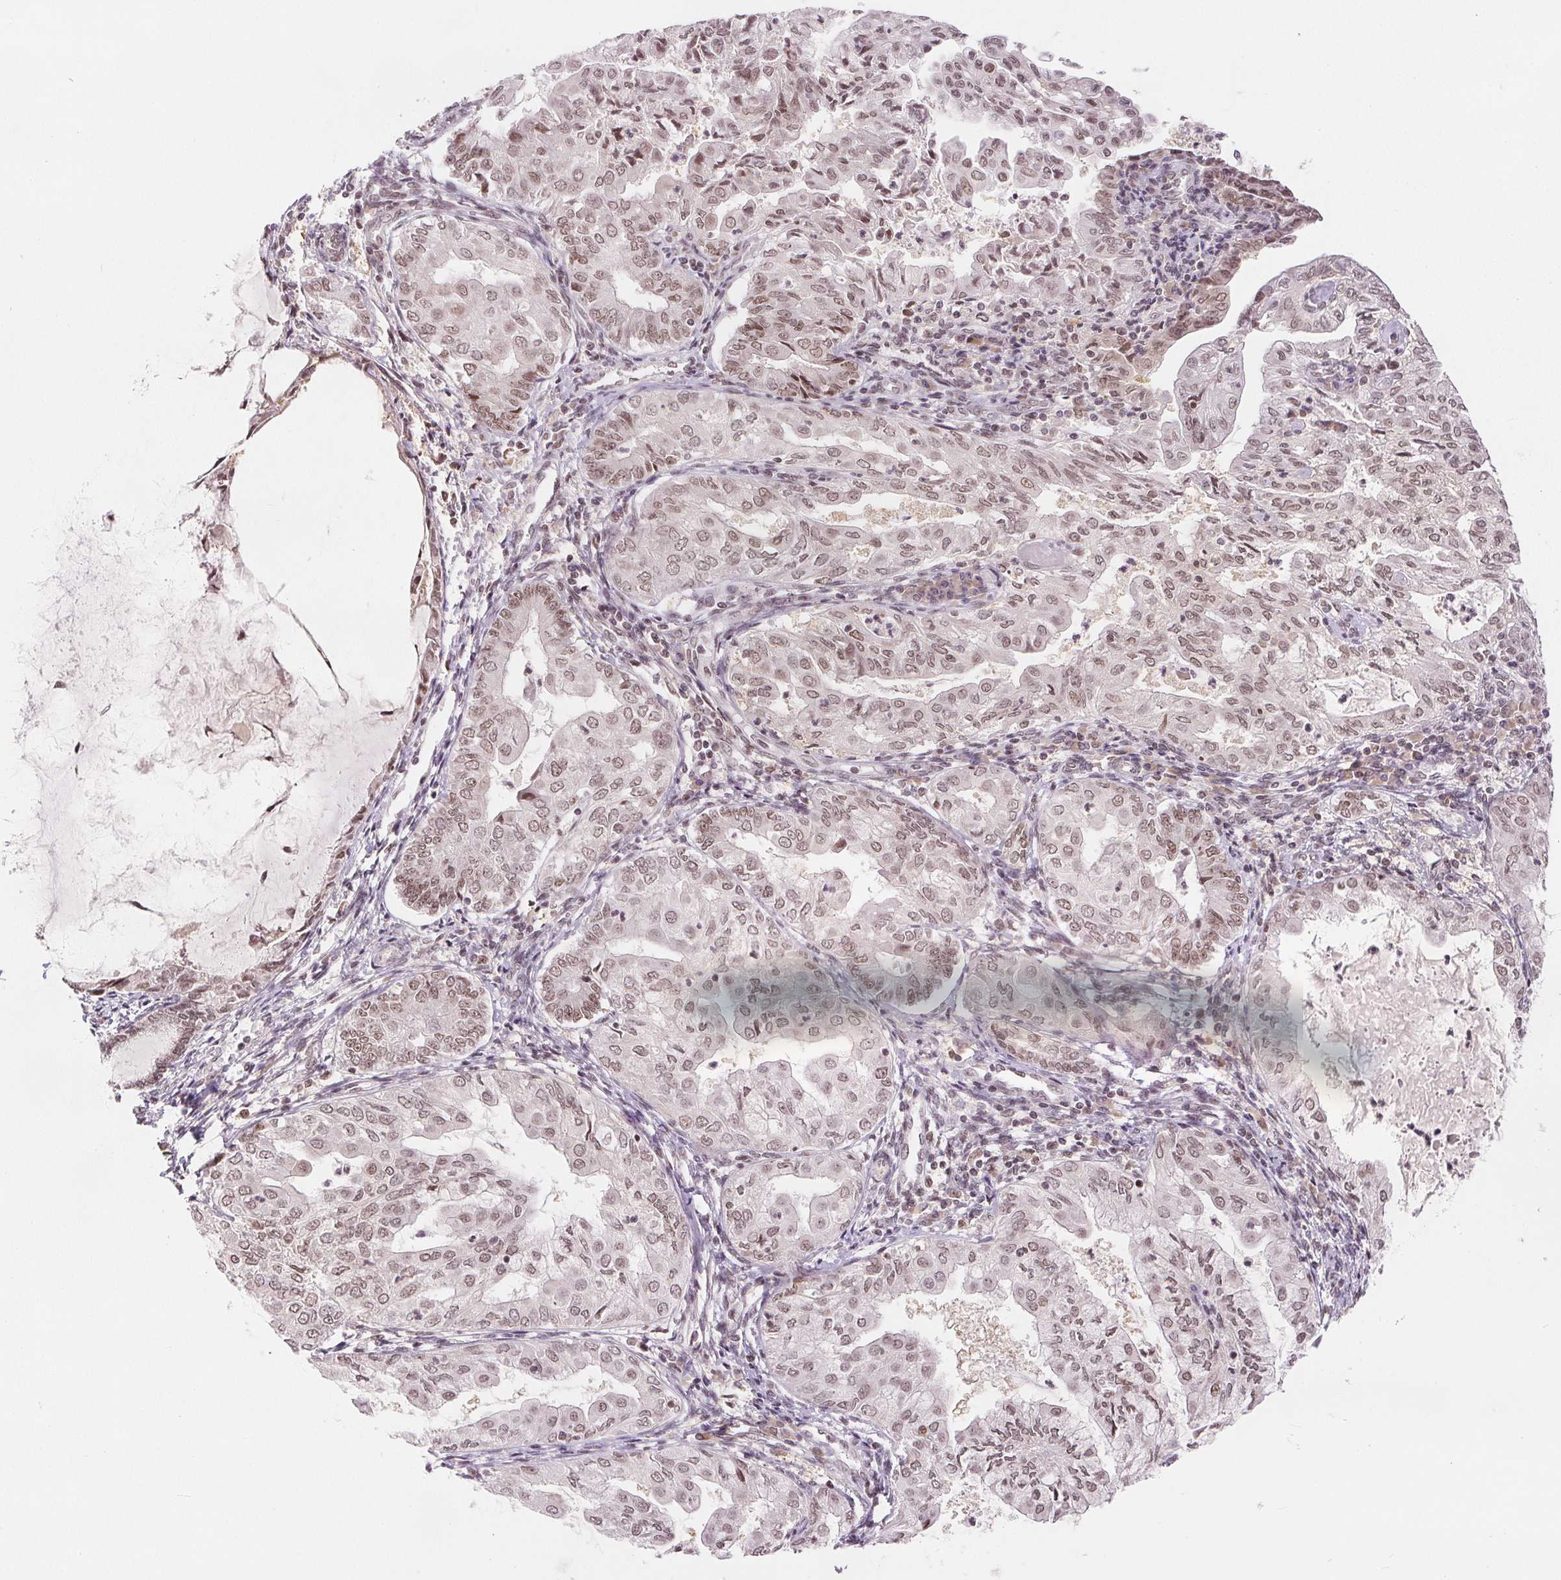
{"staining": {"intensity": "moderate", "quantity": ">75%", "location": "nuclear"}, "tissue": "endometrial cancer", "cell_type": "Tumor cells", "image_type": "cancer", "snomed": [{"axis": "morphology", "description": "Adenocarcinoma, NOS"}, {"axis": "topography", "description": "Endometrium"}], "caption": "Human endometrial adenocarcinoma stained with a protein marker reveals moderate staining in tumor cells.", "gene": "DEK", "patient": {"sex": "female", "age": 68}}